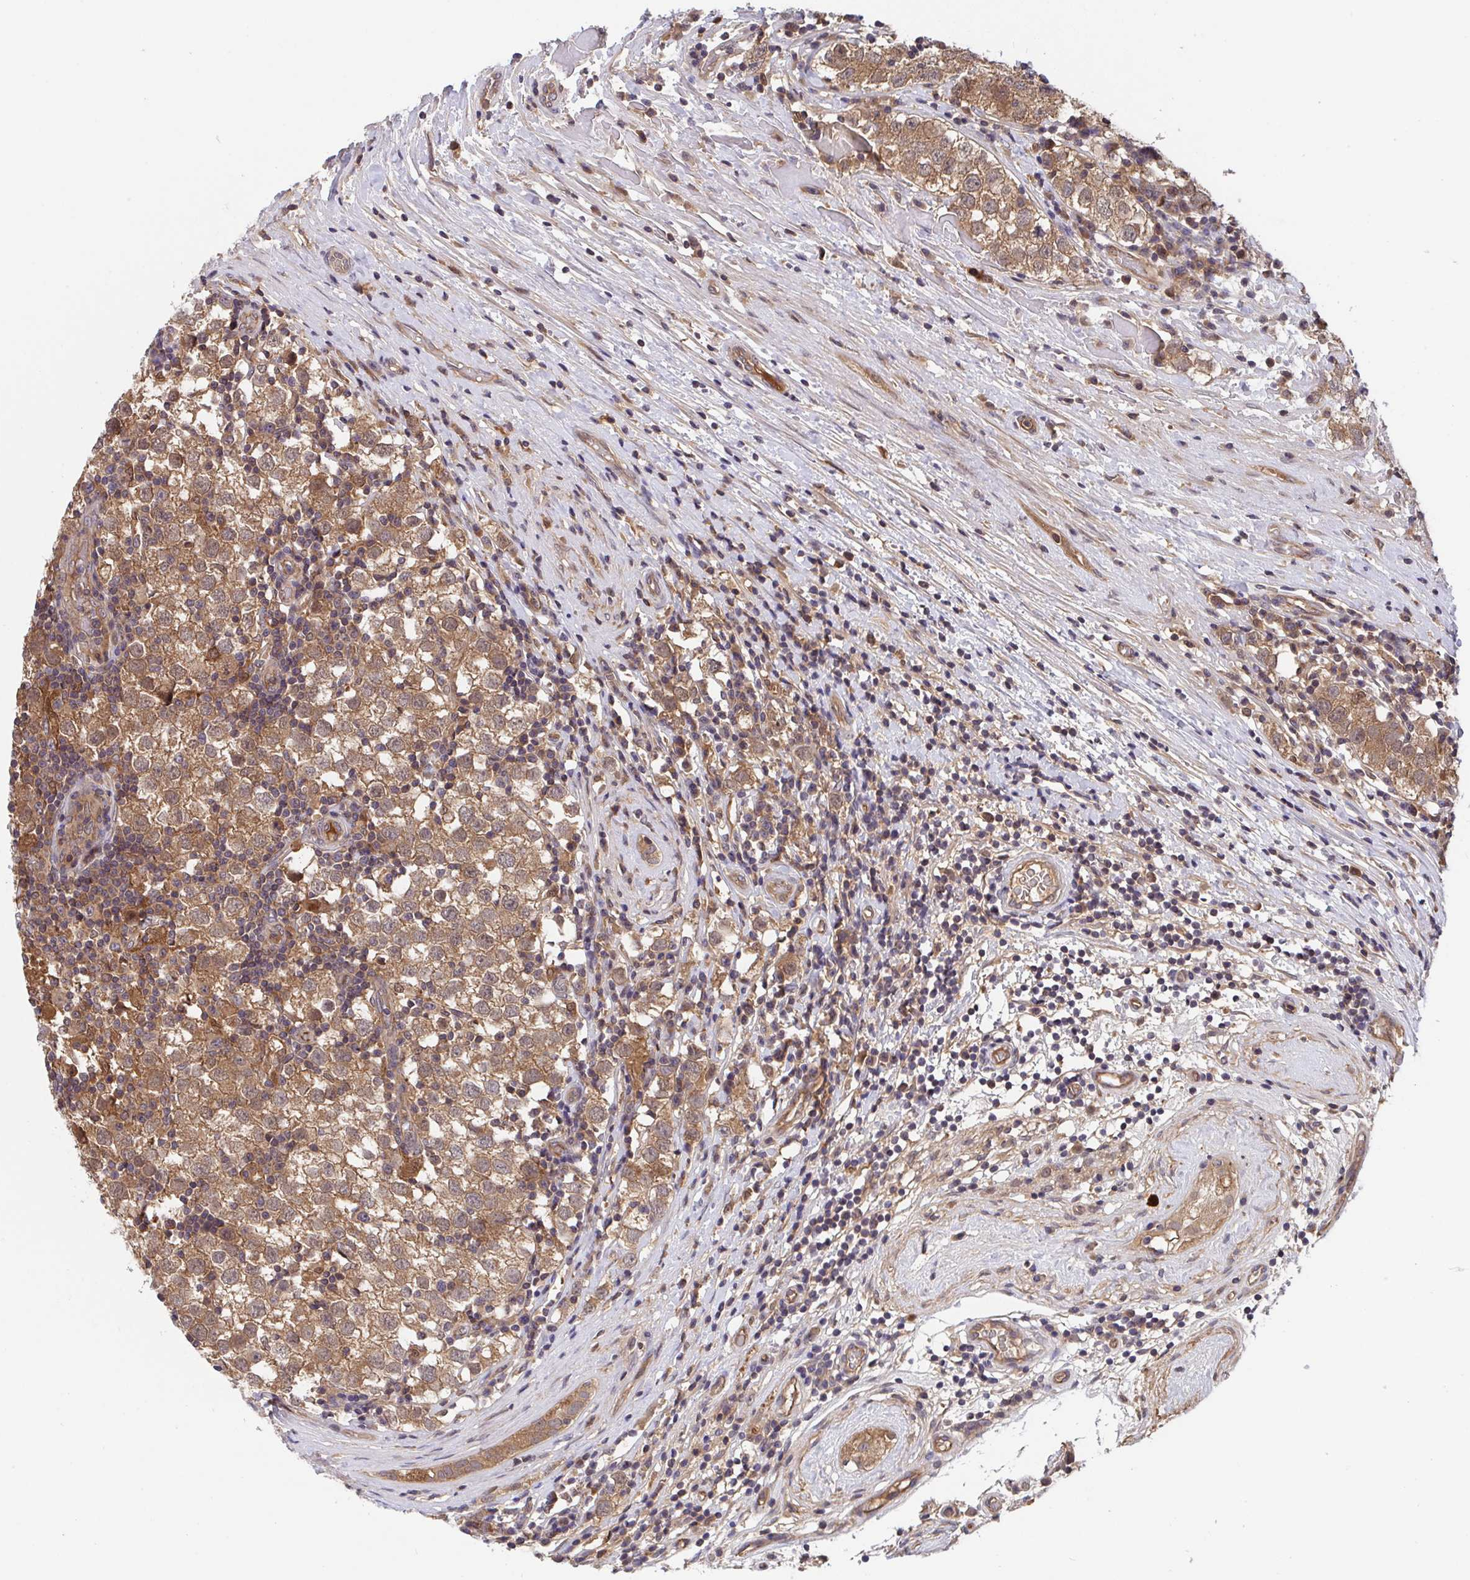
{"staining": {"intensity": "moderate", "quantity": ">75%", "location": "cytoplasmic/membranous"}, "tissue": "testis cancer", "cell_type": "Tumor cells", "image_type": "cancer", "snomed": [{"axis": "morphology", "description": "Seminoma, NOS"}, {"axis": "topography", "description": "Testis"}], "caption": "An IHC micrograph of neoplastic tissue is shown. Protein staining in brown shows moderate cytoplasmic/membranous positivity in testis seminoma within tumor cells.", "gene": "TIGAR", "patient": {"sex": "male", "age": 34}}